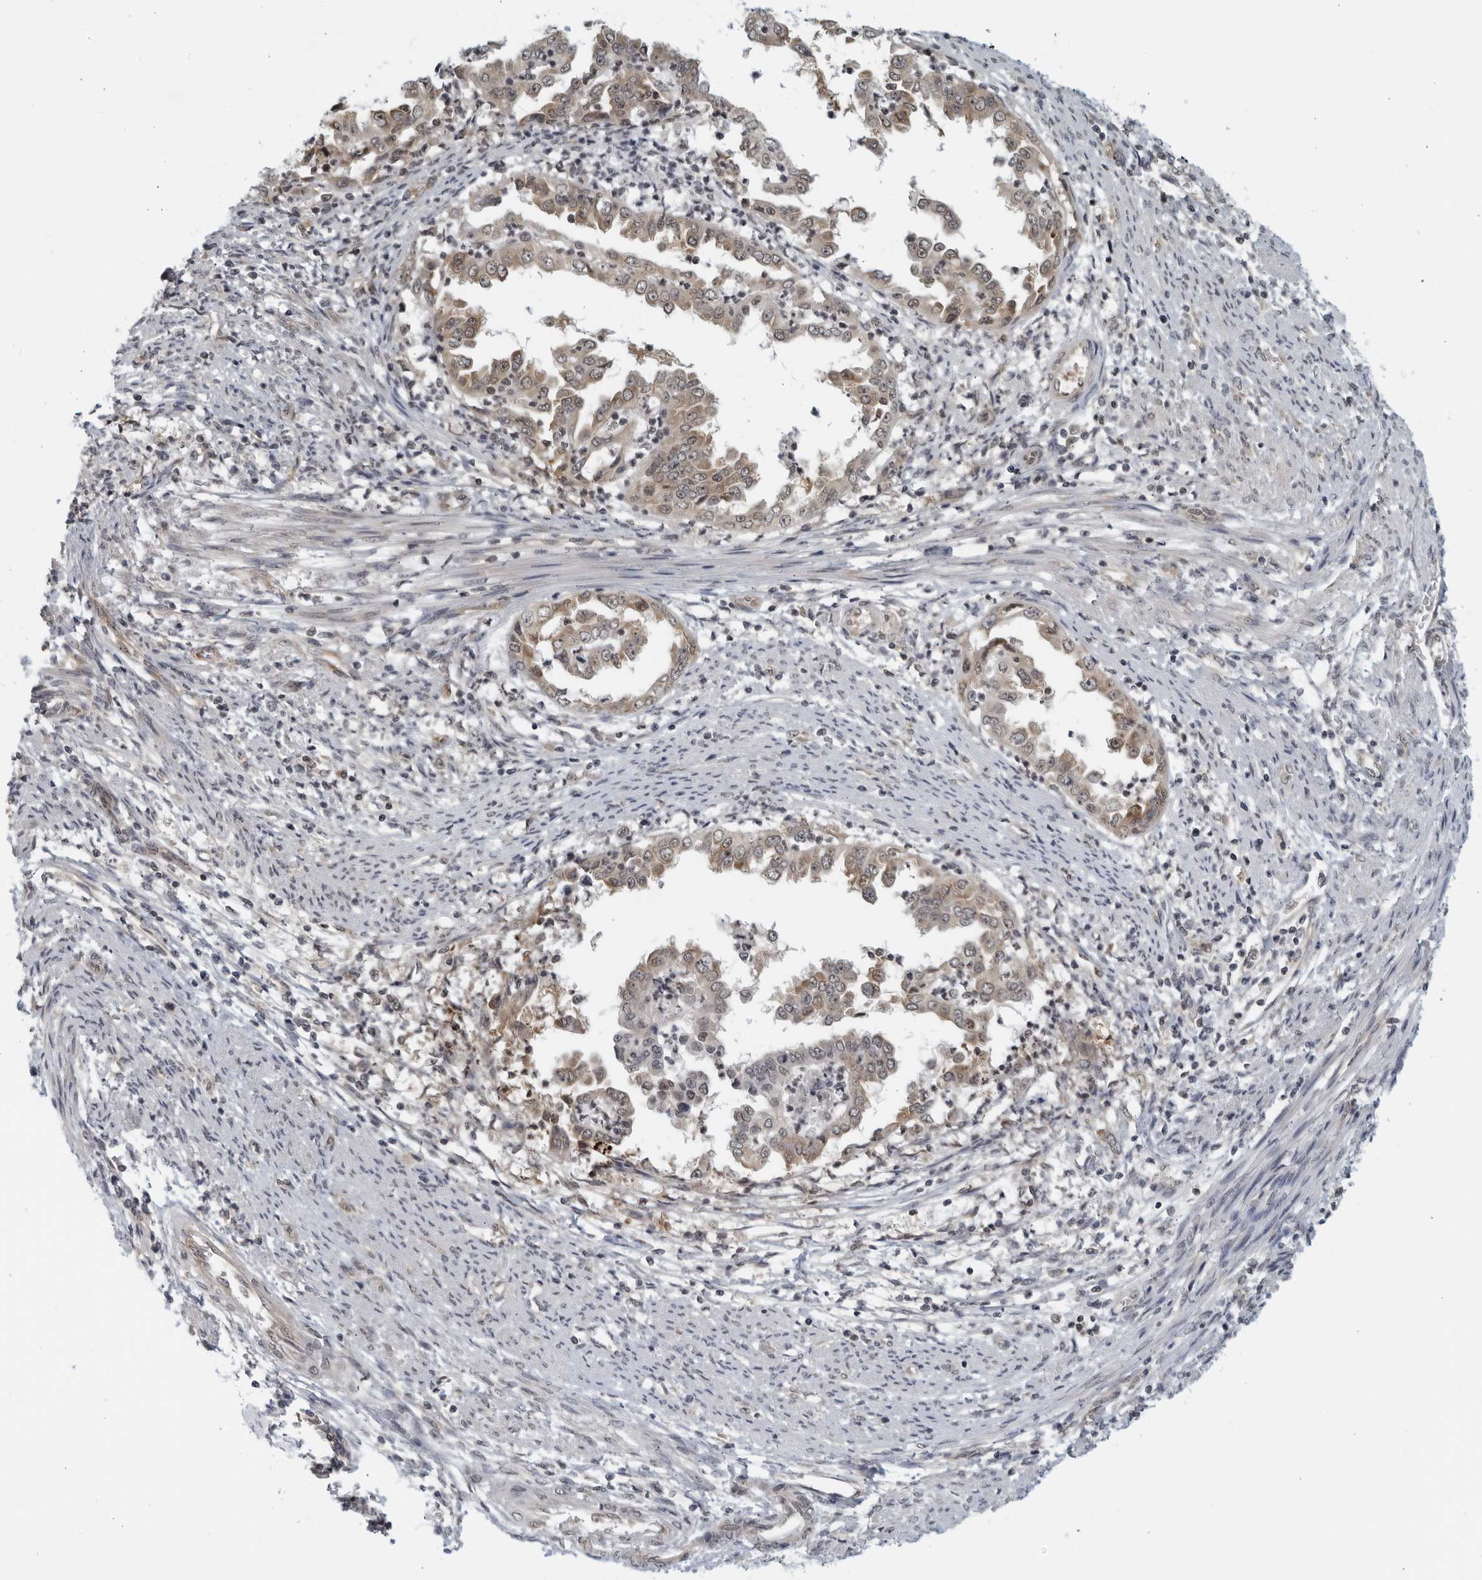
{"staining": {"intensity": "moderate", "quantity": ">75%", "location": "cytoplasmic/membranous"}, "tissue": "endometrial cancer", "cell_type": "Tumor cells", "image_type": "cancer", "snomed": [{"axis": "morphology", "description": "Adenocarcinoma, NOS"}, {"axis": "topography", "description": "Endometrium"}], "caption": "The micrograph displays a brown stain indicating the presence of a protein in the cytoplasmic/membranous of tumor cells in endometrial cancer (adenocarcinoma).", "gene": "RC3H1", "patient": {"sex": "female", "age": 85}}